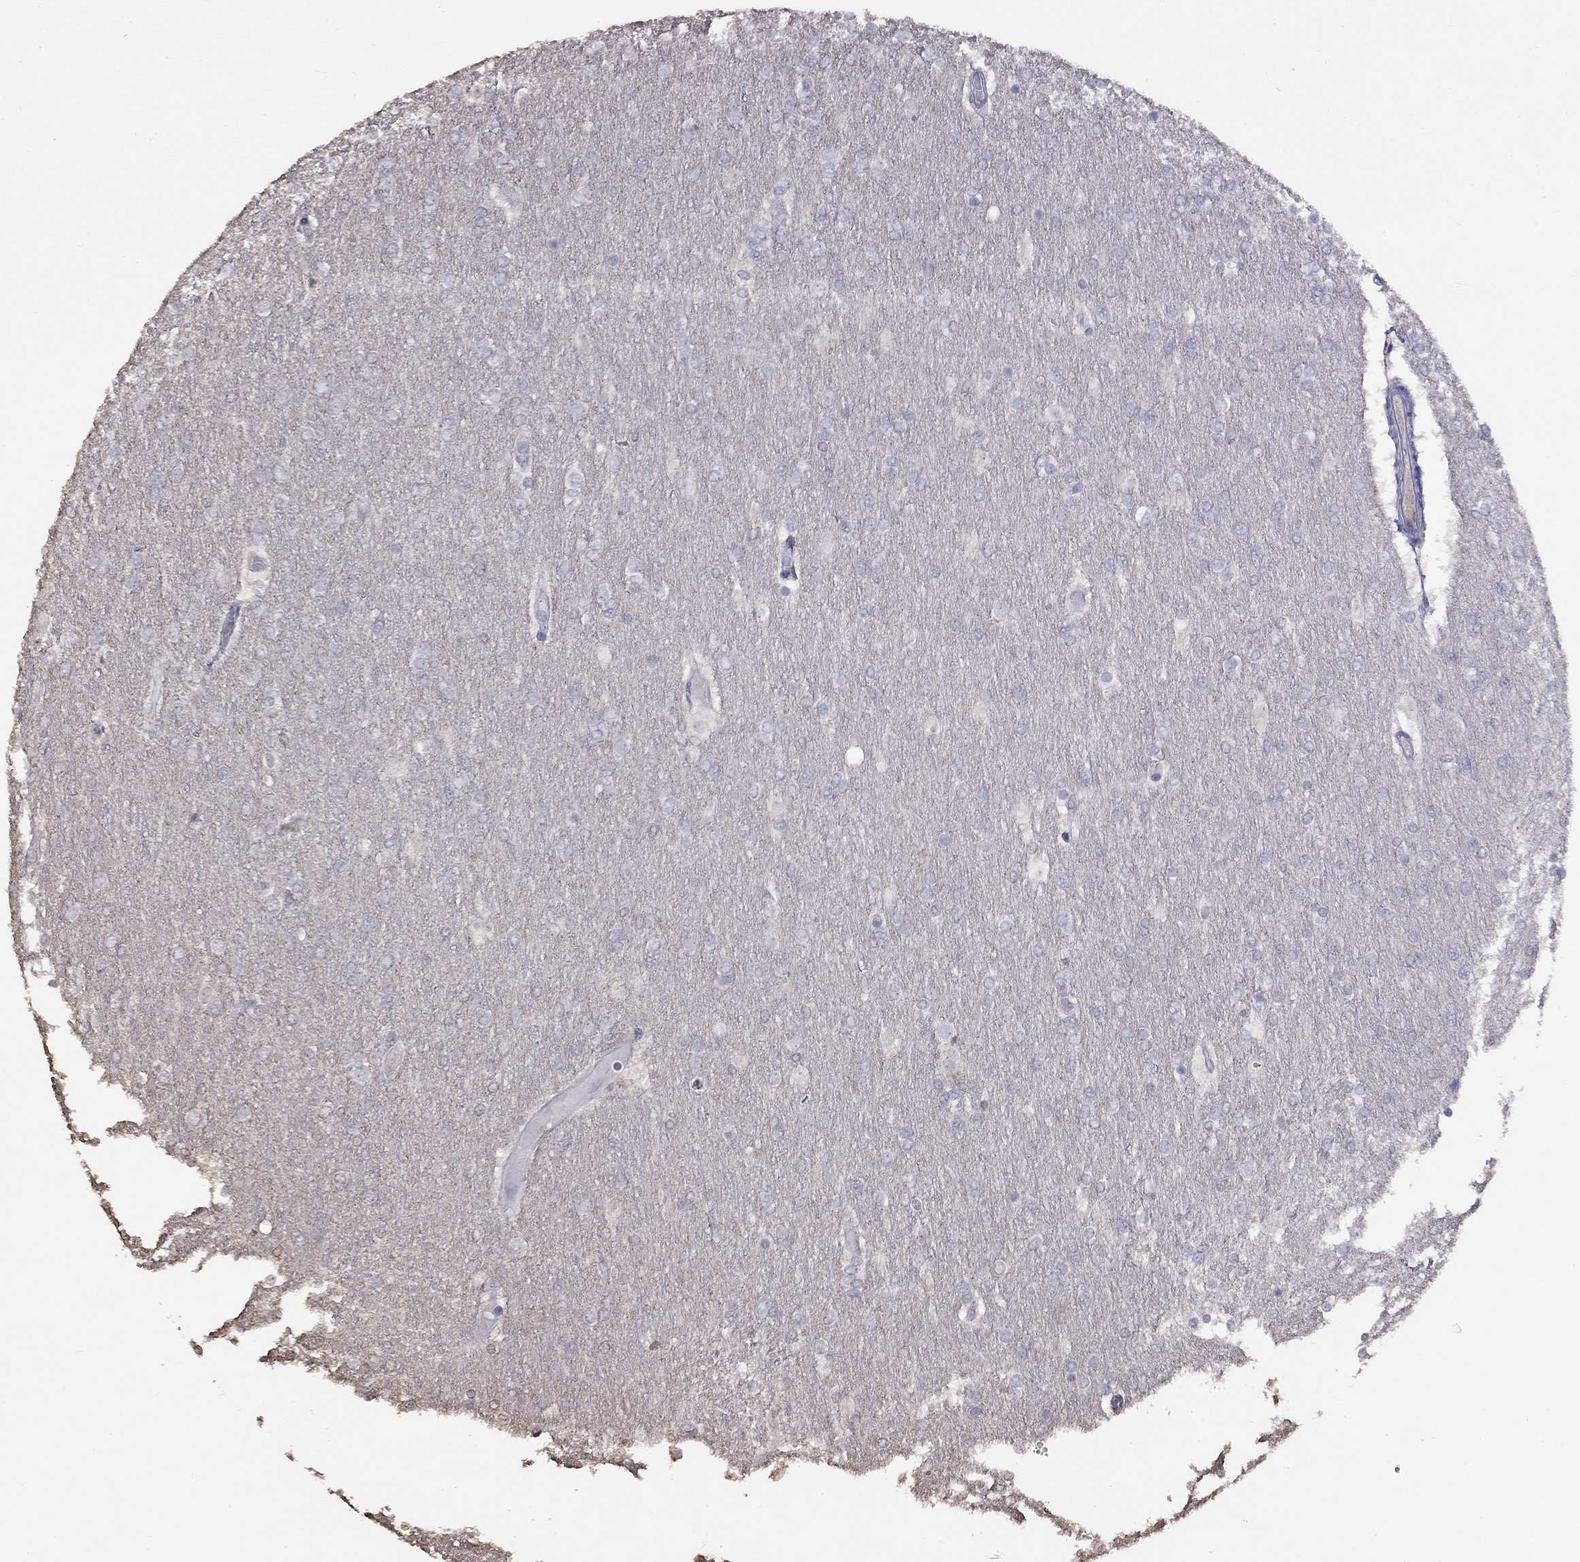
{"staining": {"intensity": "negative", "quantity": "none", "location": "none"}, "tissue": "glioma", "cell_type": "Tumor cells", "image_type": "cancer", "snomed": [{"axis": "morphology", "description": "Glioma, malignant, High grade"}, {"axis": "topography", "description": "Brain"}], "caption": "IHC photomicrograph of high-grade glioma (malignant) stained for a protein (brown), which reveals no expression in tumor cells.", "gene": "SUN3", "patient": {"sex": "female", "age": 61}}